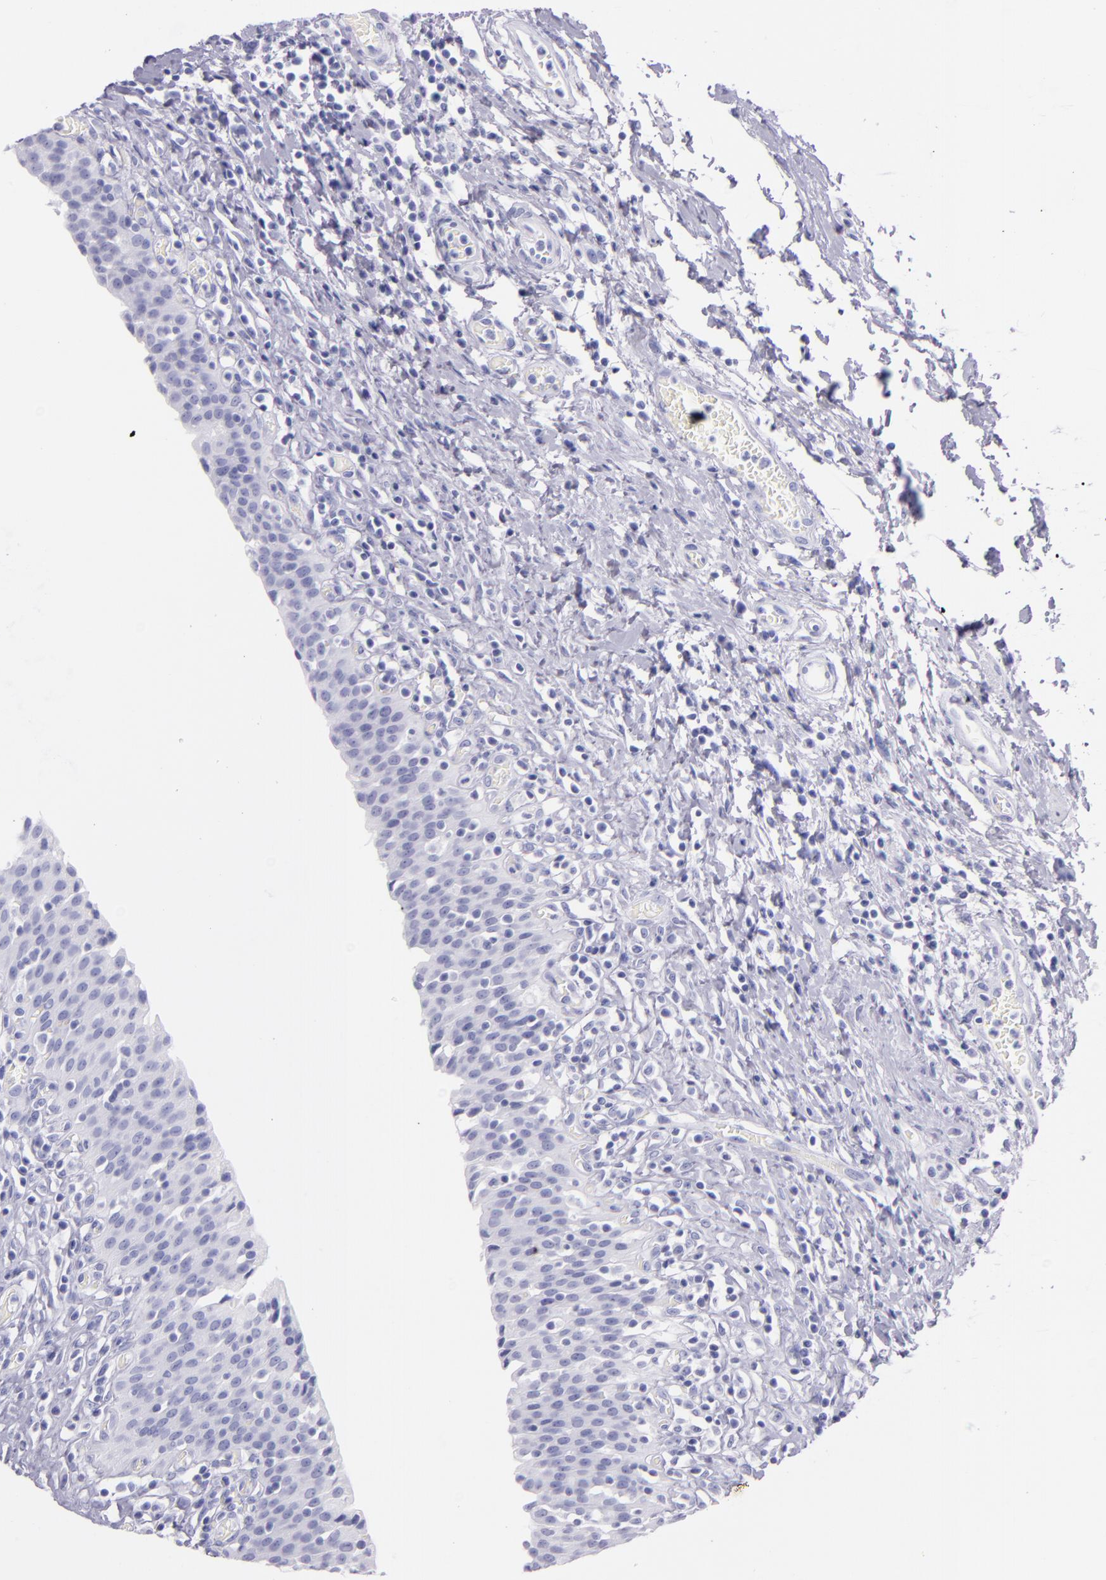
{"staining": {"intensity": "negative", "quantity": "none", "location": "none"}, "tissue": "urinary bladder", "cell_type": "Urothelial cells", "image_type": "normal", "snomed": [{"axis": "morphology", "description": "Normal tissue, NOS"}, {"axis": "topography", "description": "Urinary bladder"}], "caption": "Immunohistochemistry micrograph of unremarkable urinary bladder stained for a protein (brown), which displays no positivity in urothelial cells.", "gene": "SFTPB", "patient": {"sex": "male", "age": 51}}